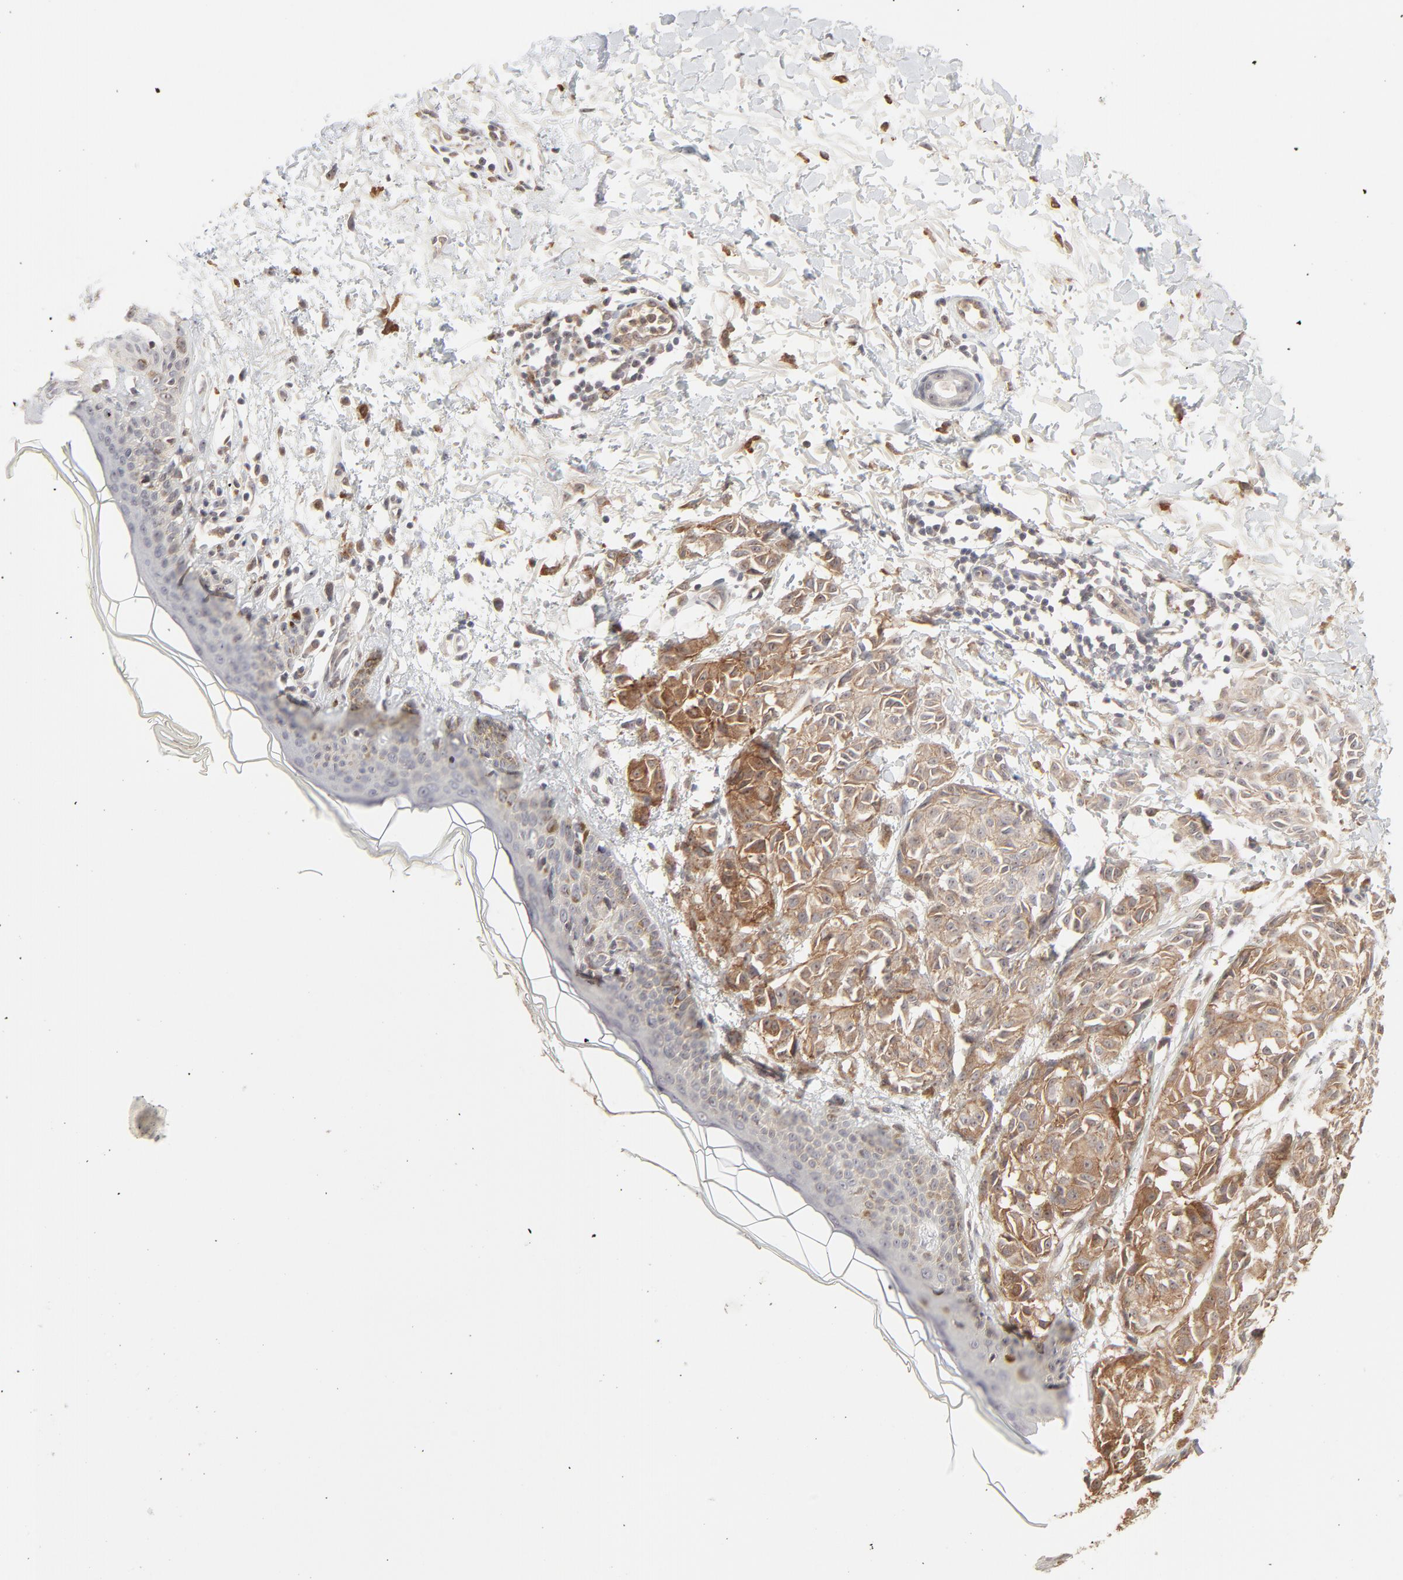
{"staining": {"intensity": "moderate", "quantity": ">75%", "location": "cytoplasmic/membranous"}, "tissue": "melanoma", "cell_type": "Tumor cells", "image_type": "cancer", "snomed": [{"axis": "morphology", "description": "Malignant melanoma, NOS"}, {"axis": "topography", "description": "Skin"}], "caption": "Malignant melanoma stained for a protein (brown) demonstrates moderate cytoplasmic/membranous positive positivity in approximately >75% of tumor cells.", "gene": "RAB5C", "patient": {"sex": "male", "age": 76}}